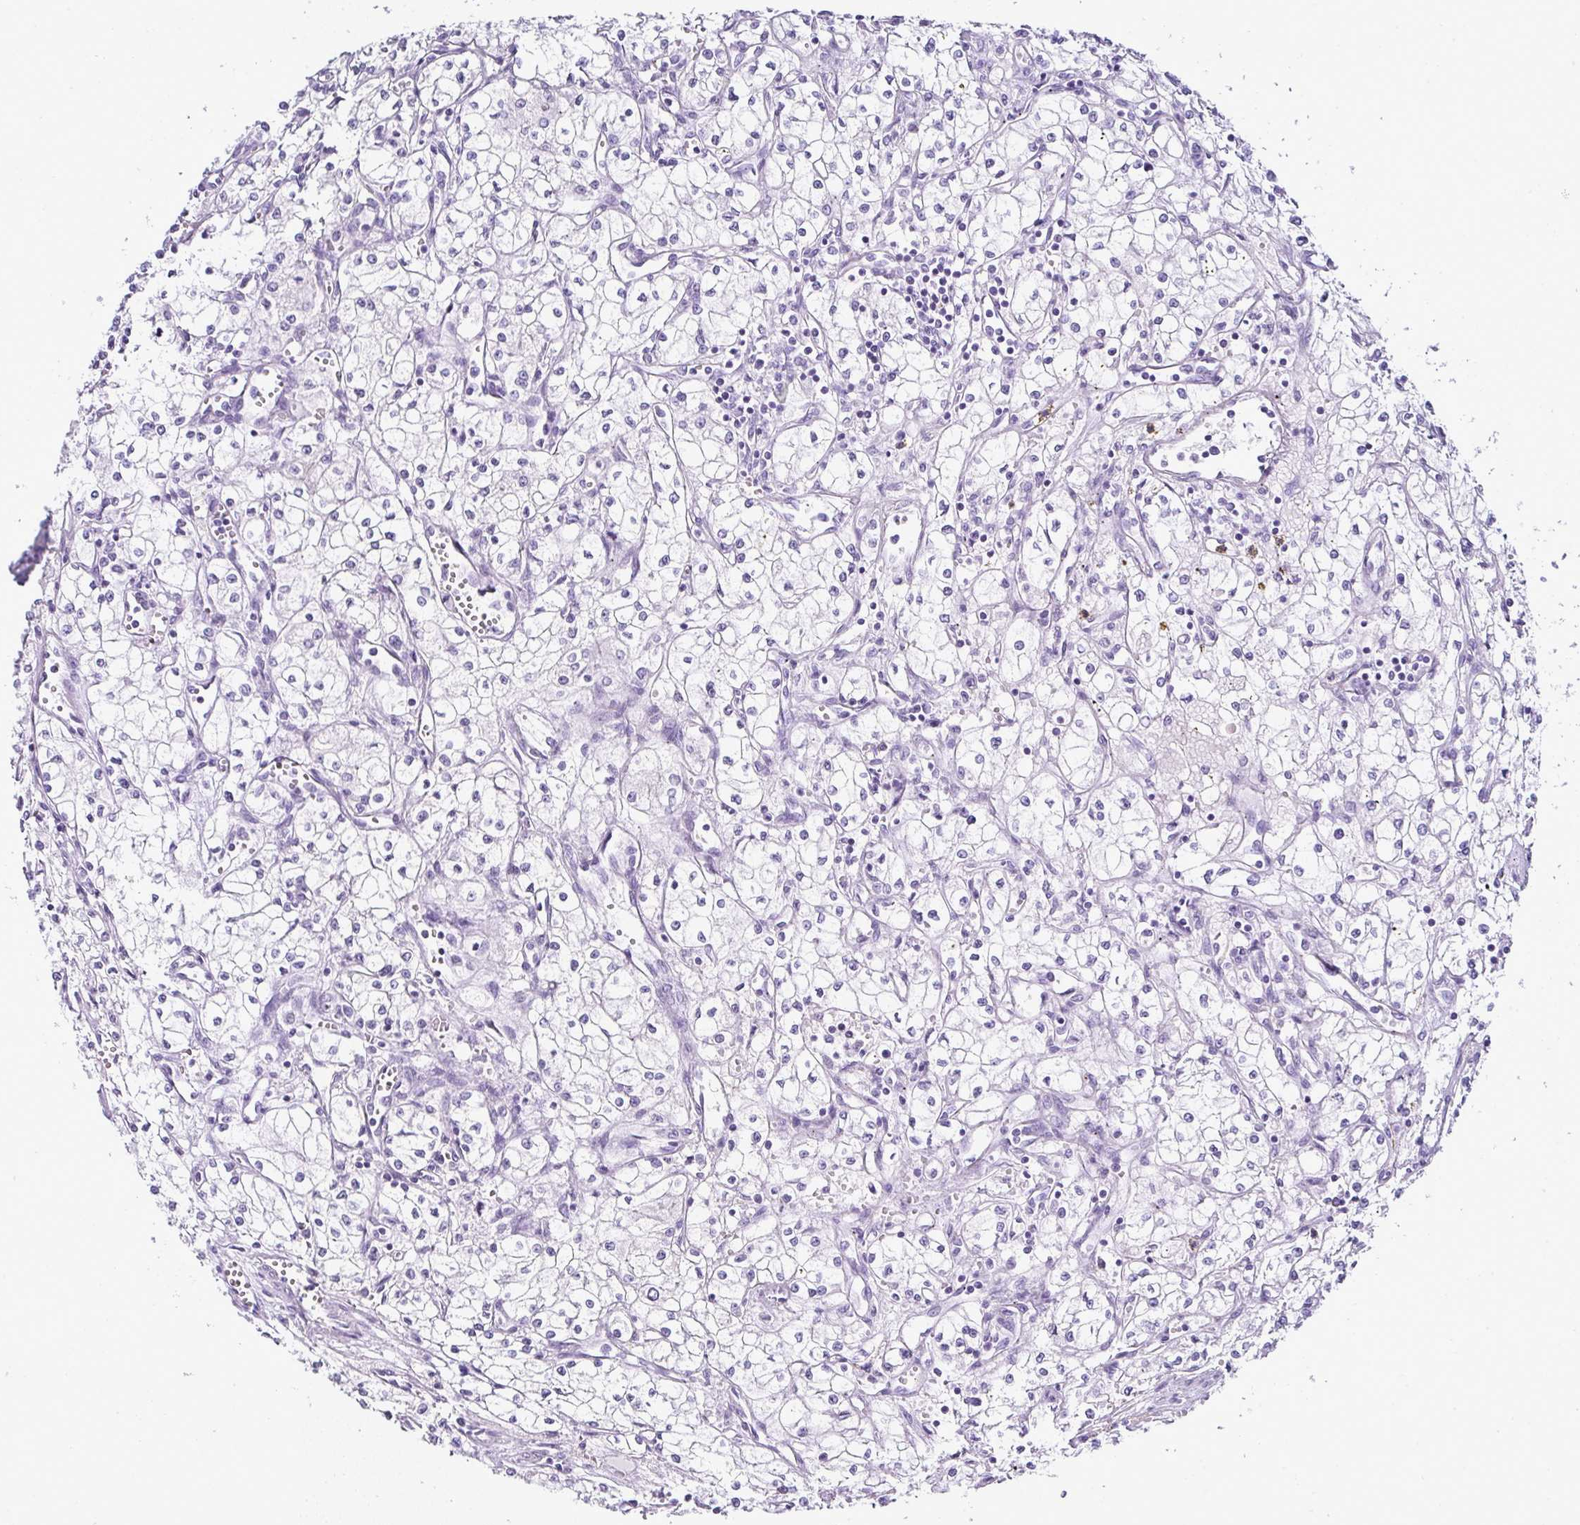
{"staining": {"intensity": "negative", "quantity": "none", "location": "none"}, "tissue": "renal cancer", "cell_type": "Tumor cells", "image_type": "cancer", "snomed": [{"axis": "morphology", "description": "Adenocarcinoma, NOS"}, {"axis": "topography", "description": "Kidney"}], "caption": "Micrograph shows no significant protein expression in tumor cells of renal cancer (adenocarcinoma). Brightfield microscopy of immunohistochemistry stained with DAB (3,3'-diaminobenzidine) (brown) and hematoxylin (blue), captured at high magnification.", "gene": "SERPINB3", "patient": {"sex": "male", "age": 59}}